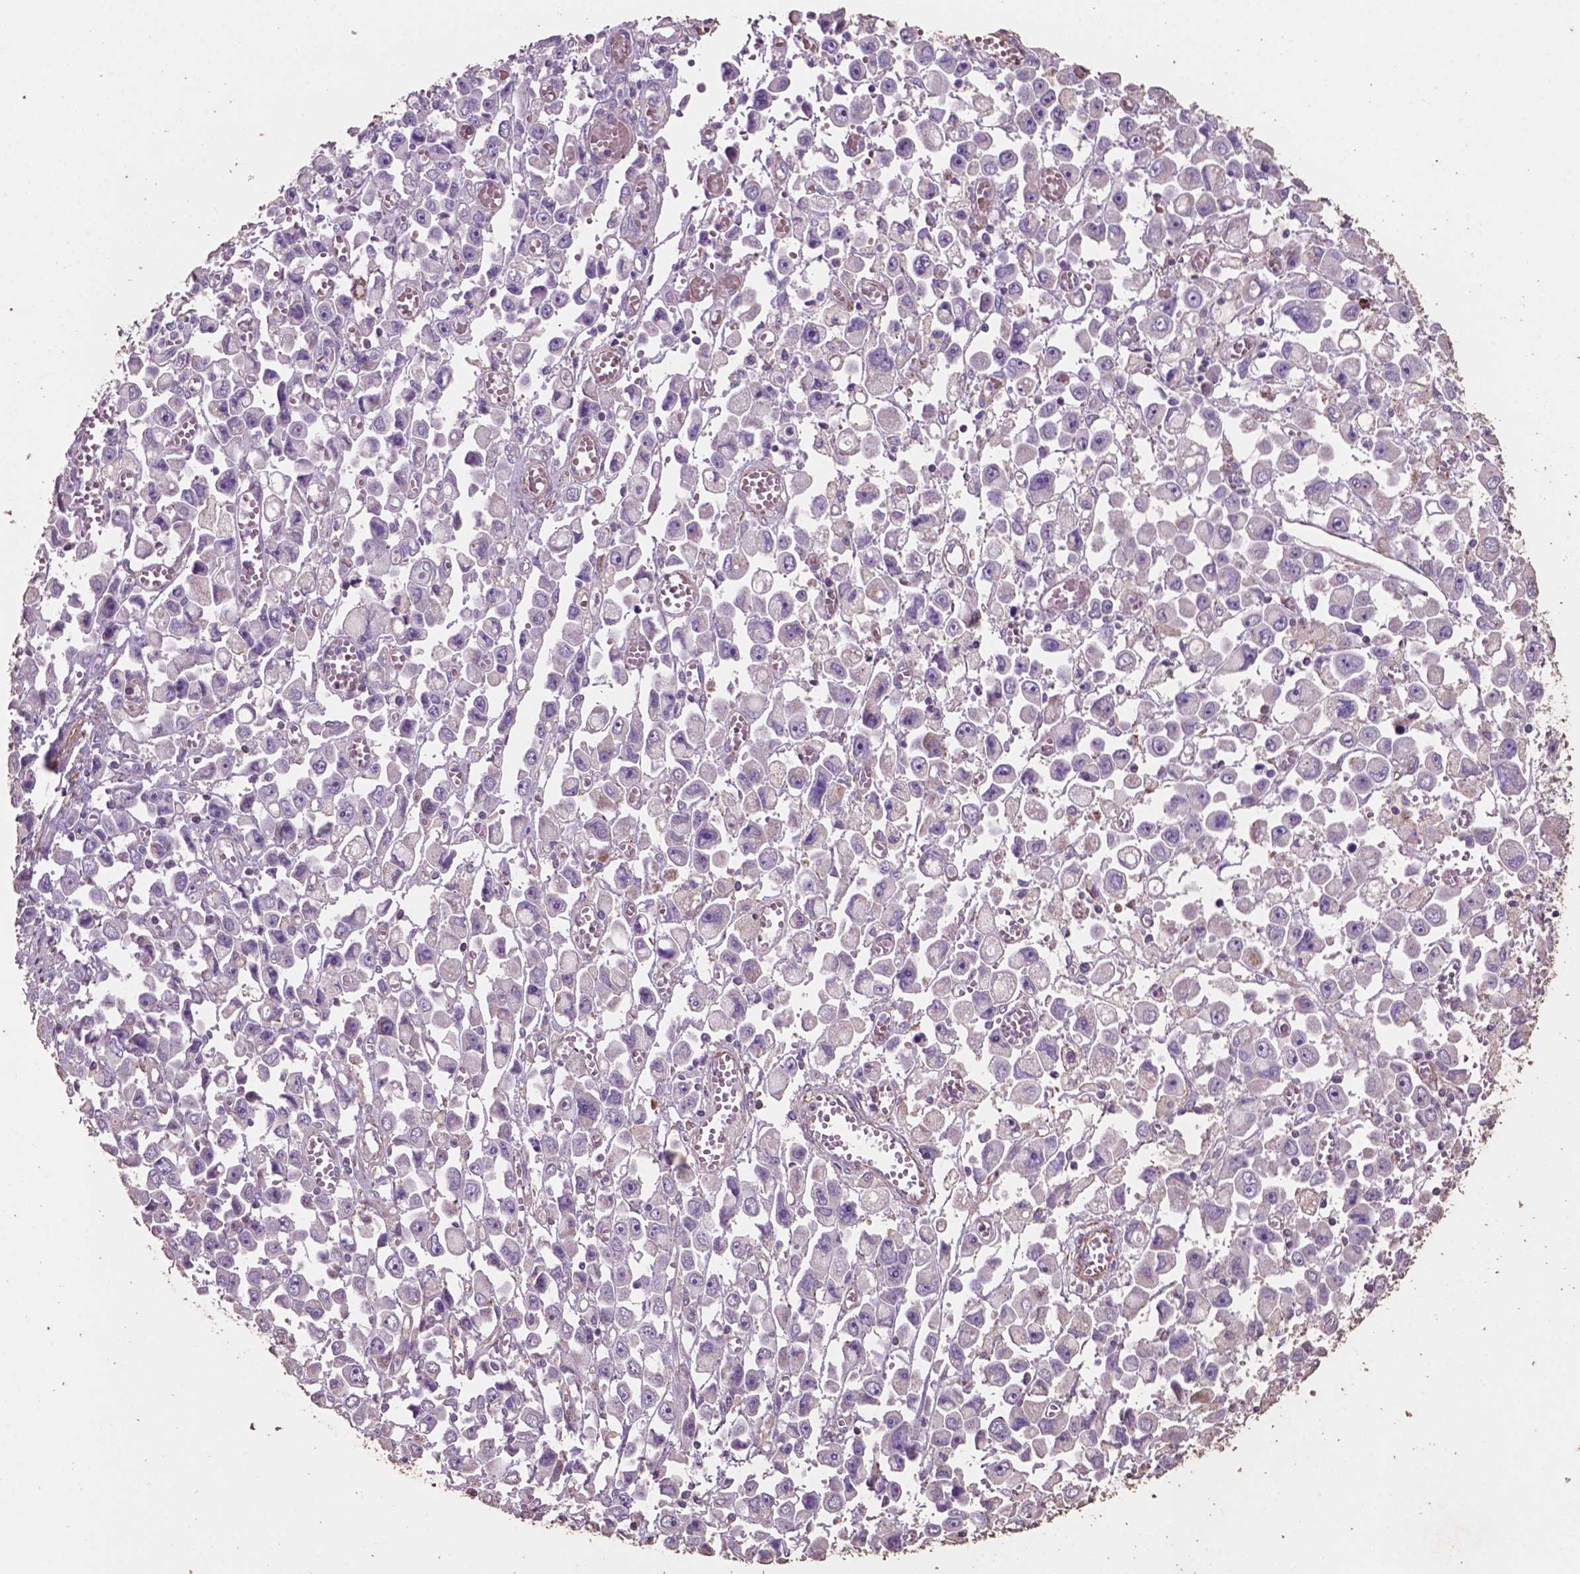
{"staining": {"intensity": "negative", "quantity": "none", "location": "none"}, "tissue": "stomach cancer", "cell_type": "Tumor cells", "image_type": "cancer", "snomed": [{"axis": "morphology", "description": "Adenocarcinoma, NOS"}, {"axis": "topography", "description": "Stomach, upper"}], "caption": "Tumor cells show no significant expression in stomach cancer (adenocarcinoma).", "gene": "COMMD4", "patient": {"sex": "male", "age": 70}}